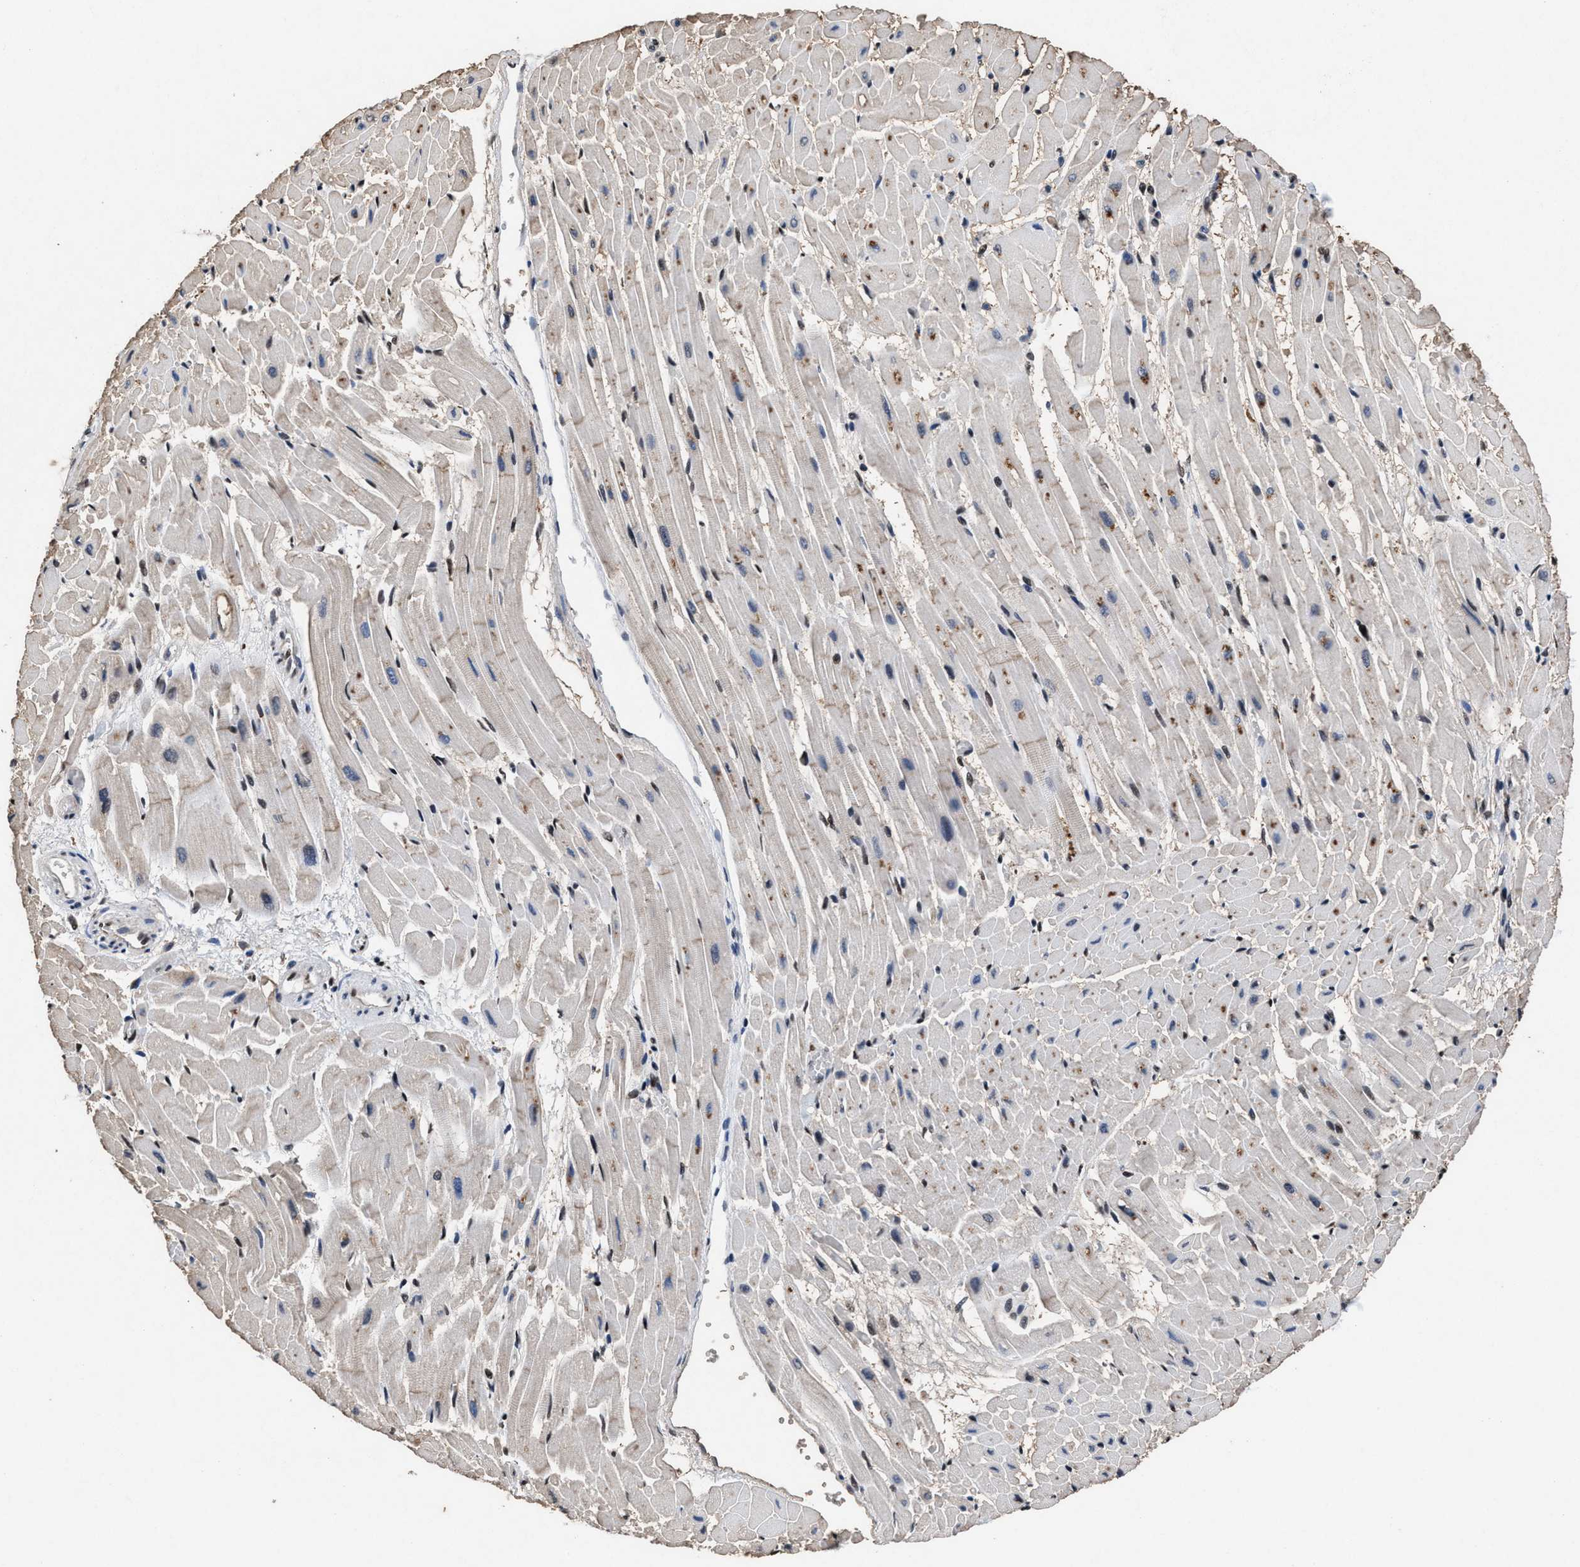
{"staining": {"intensity": "moderate", "quantity": "<25%", "location": "nuclear"}, "tissue": "heart muscle", "cell_type": "Cardiomyocytes", "image_type": "normal", "snomed": [{"axis": "morphology", "description": "Normal tissue, NOS"}, {"axis": "topography", "description": "Heart"}], "caption": "This is a photomicrograph of immunohistochemistry staining of normal heart muscle, which shows moderate expression in the nuclear of cardiomyocytes.", "gene": "WDR81", "patient": {"sex": "male", "age": 45}}